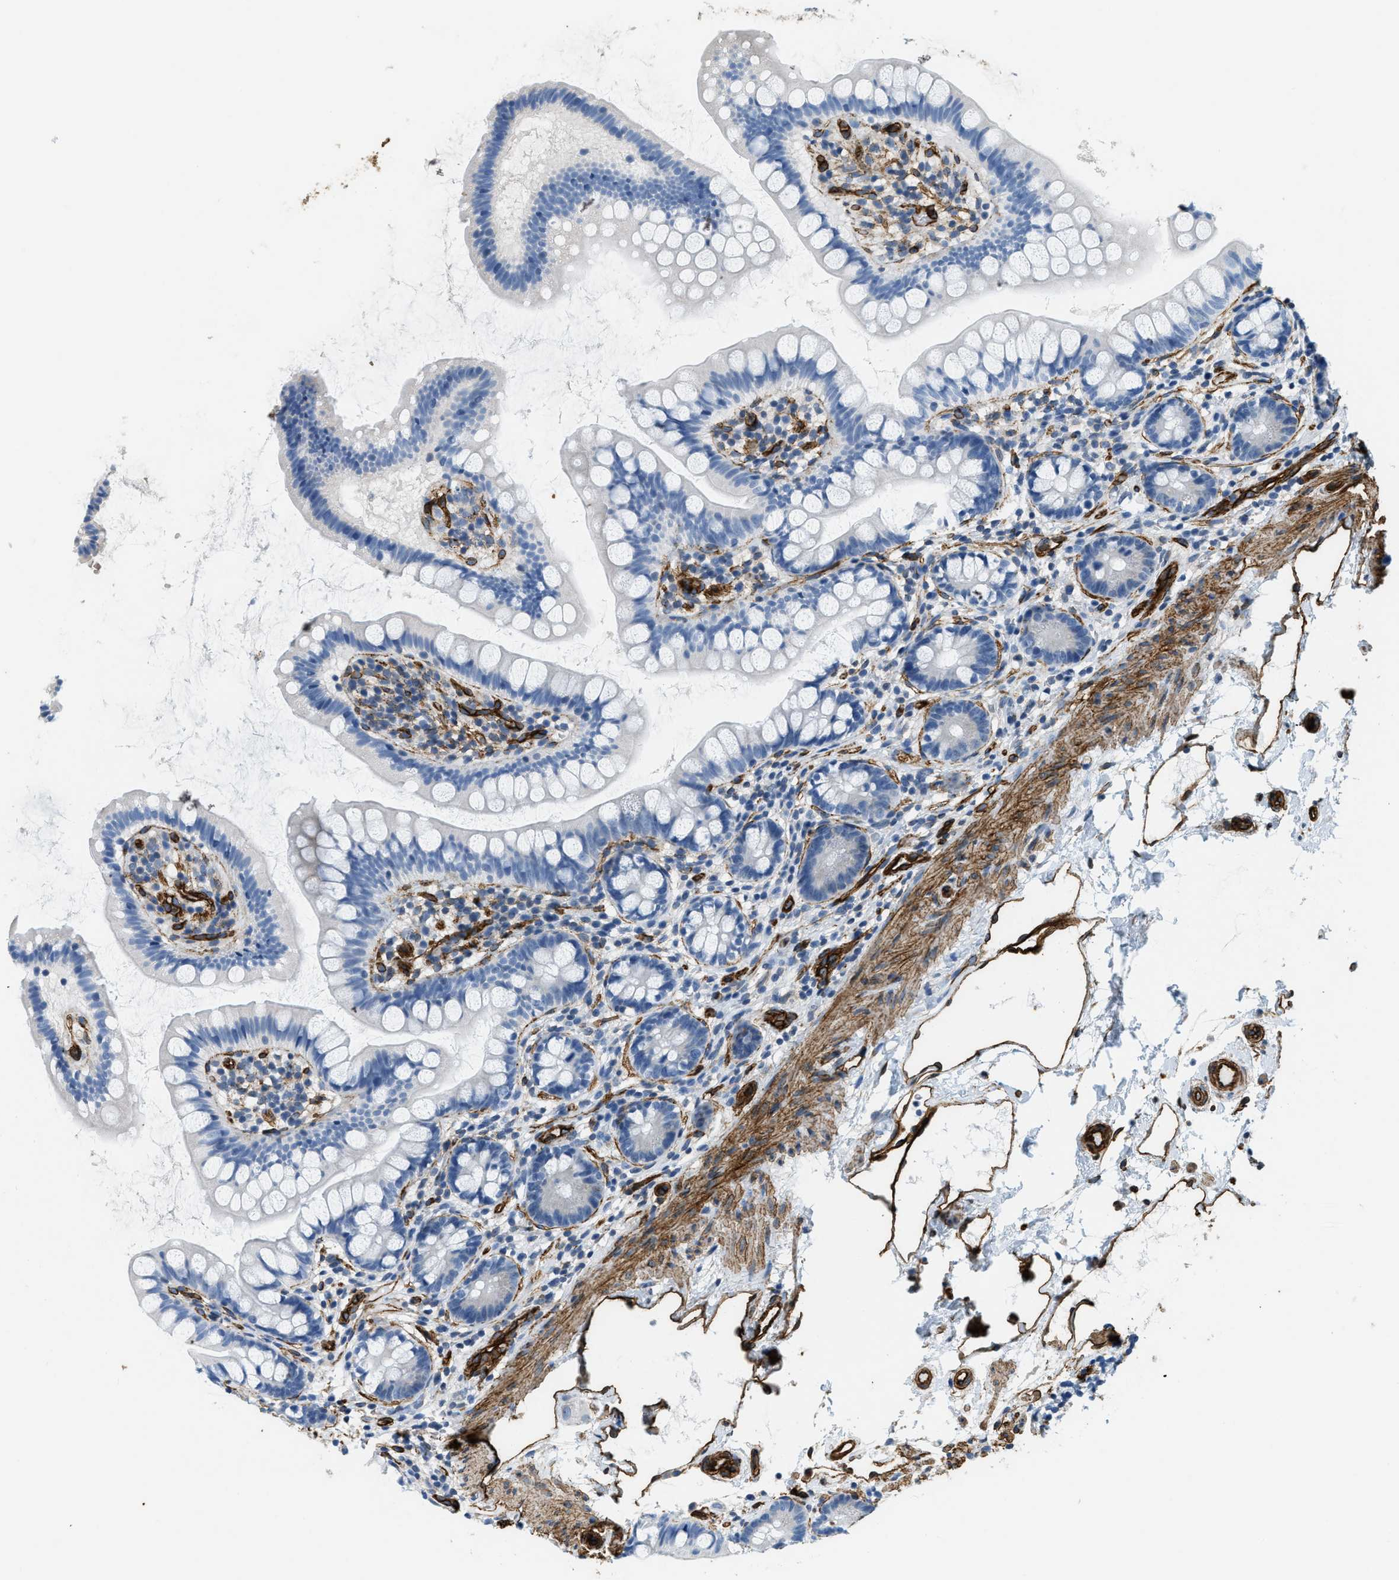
{"staining": {"intensity": "negative", "quantity": "none", "location": "none"}, "tissue": "small intestine", "cell_type": "Glandular cells", "image_type": "normal", "snomed": [{"axis": "morphology", "description": "Normal tissue, NOS"}, {"axis": "topography", "description": "Small intestine"}], "caption": "IHC histopathology image of unremarkable small intestine stained for a protein (brown), which exhibits no staining in glandular cells. The staining is performed using DAB brown chromogen with nuclei counter-stained in using hematoxylin.", "gene": "TMEM43", "patient": {"sex": "female", "age": 84}}